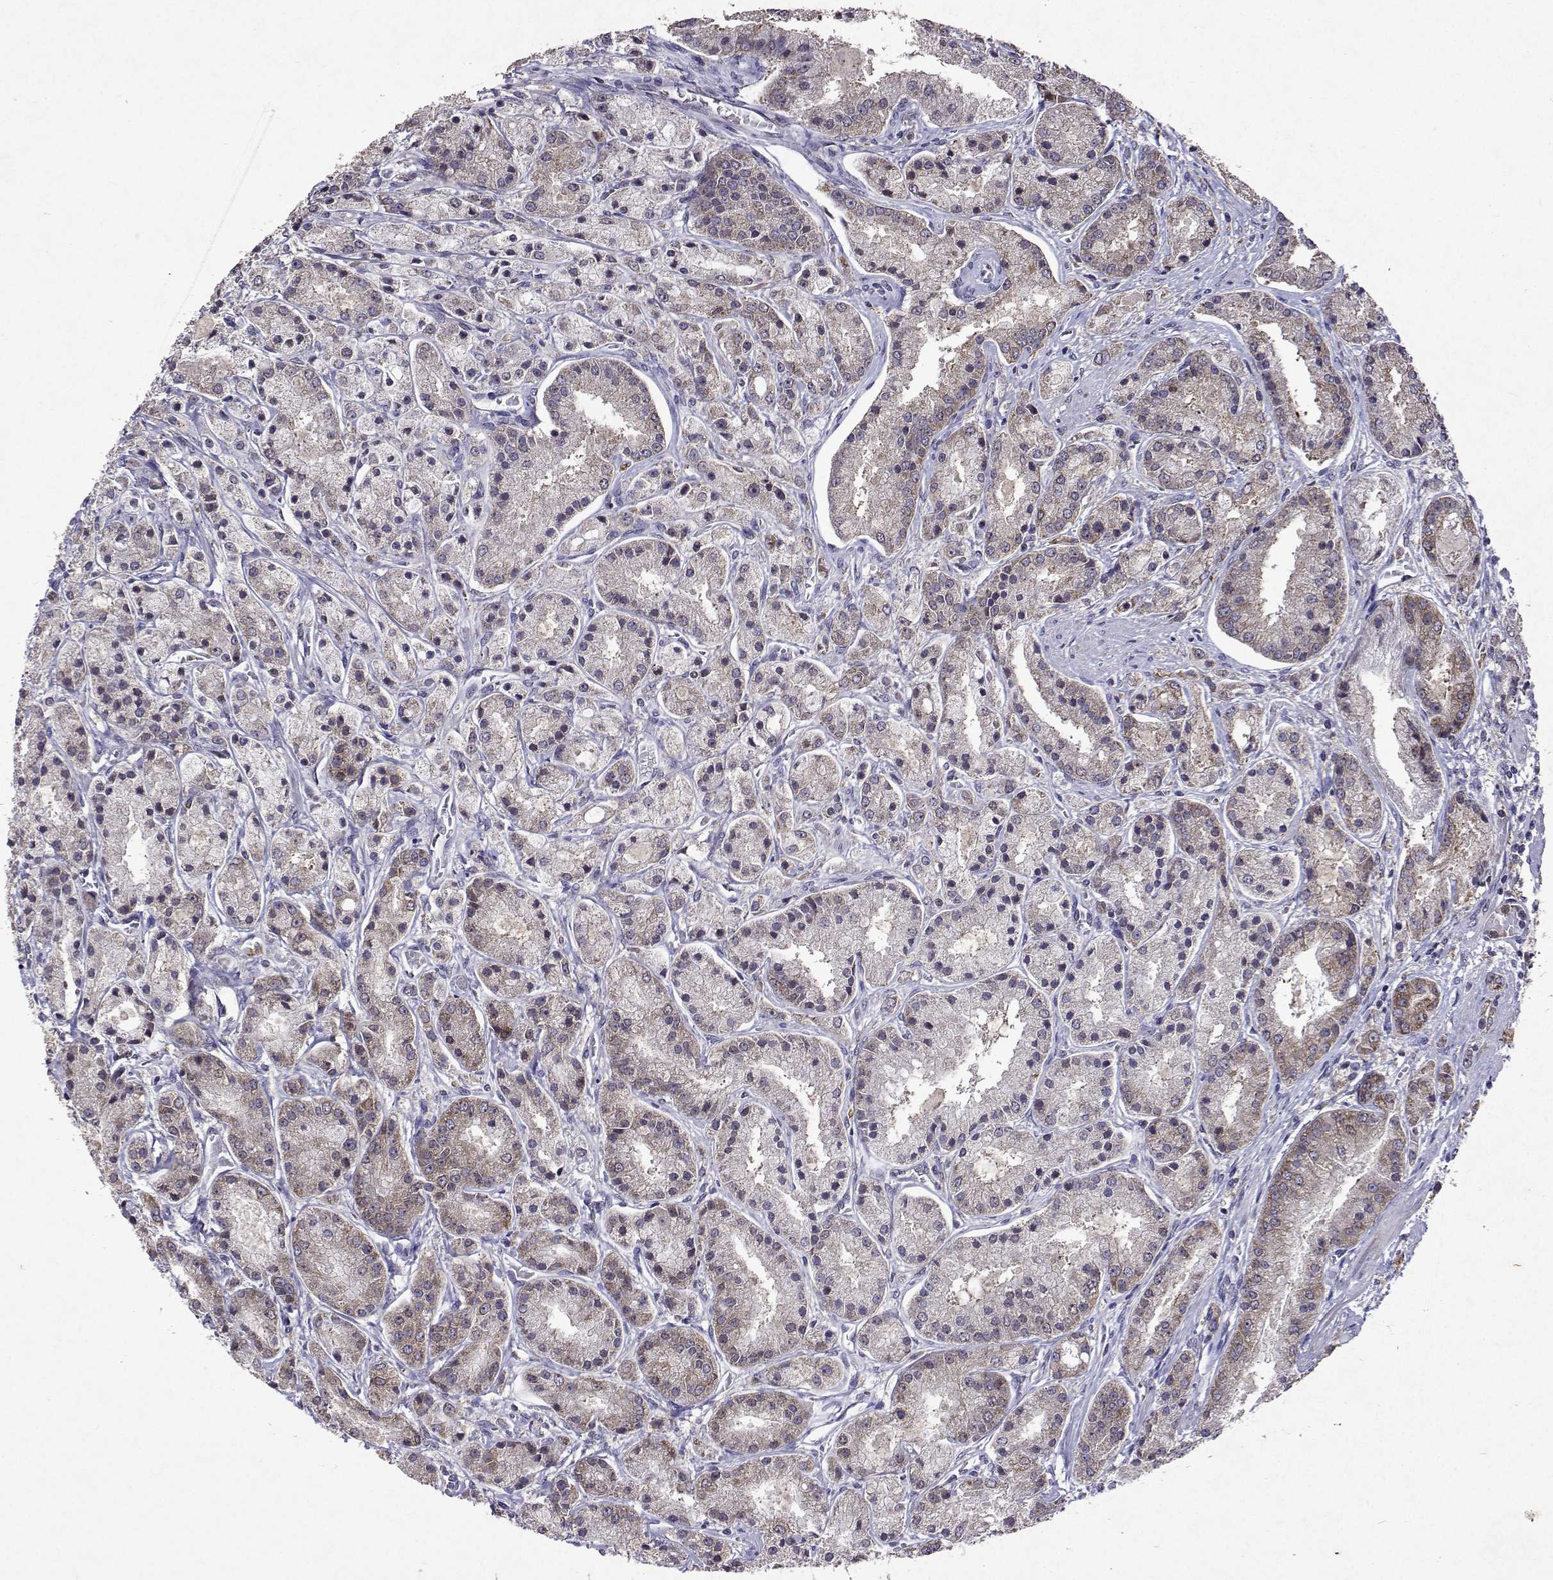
{"staining": {"intensity": "weak", "quantity": "<25%", "location": "cytoplasmic/membranous"}, "tissue": "prostate cancer", "cell_type": "Tumor cells", "image_type": "cancer", "snomed": [{"axis": "morphology", "description": "Adenocarcinoma, High grade"}, {"axis": "topography", "description": "Prostate"}], "caption": "A high-resolution image shows IHC staining of prostate adenocarcinoma (high-grade), which exhibits no significant positivity in tumor cells.", "gene": "TARBP2", "patient": {"sex": "male", "age": 67}}